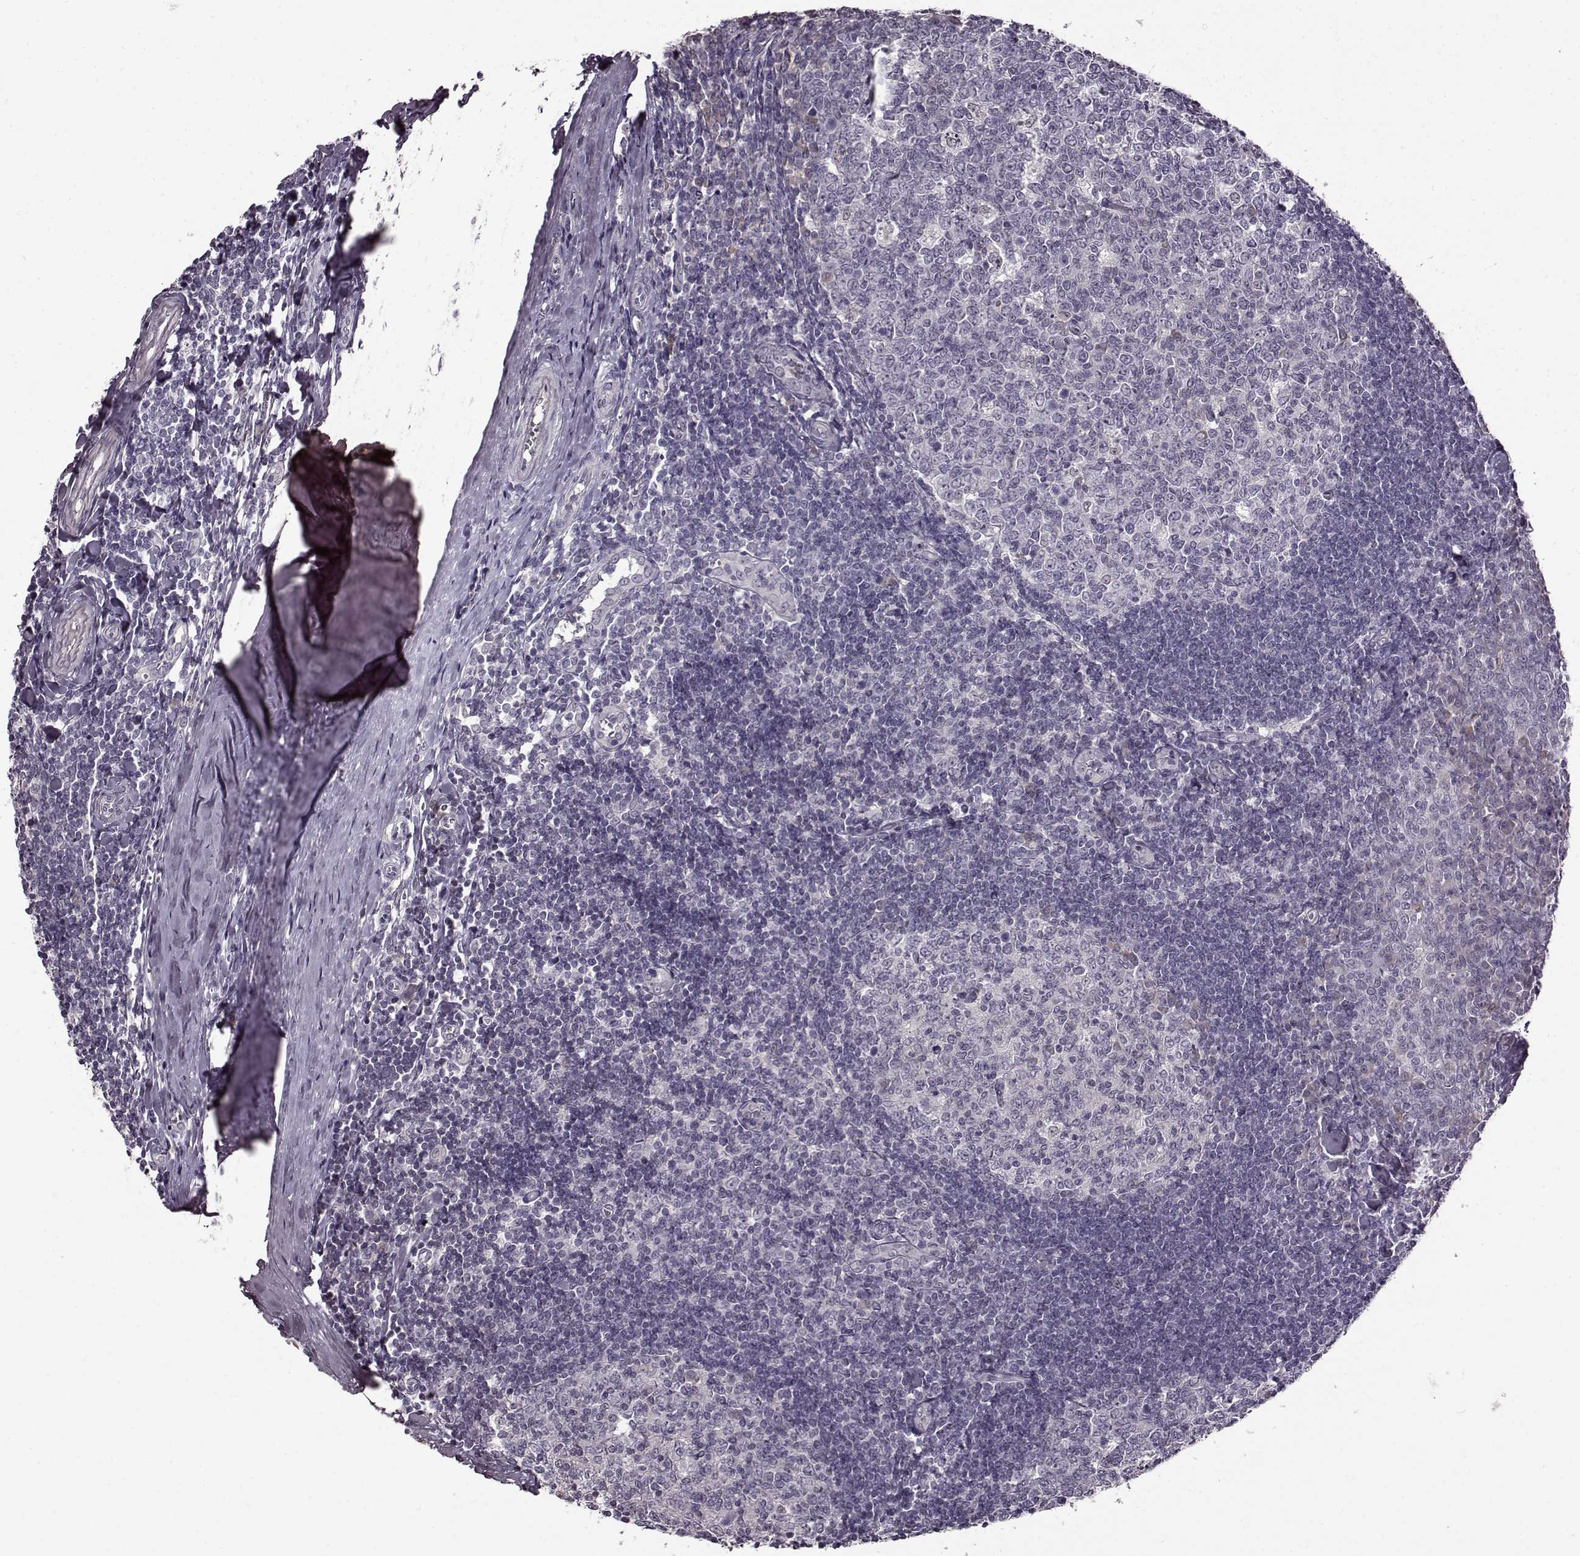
{"staining": {"intensity": "negative", "quantity": "none", "location": "none"}, "tissue": "tonsil", "cell_type": "Germinal center cells", "image_type": "normal", "snomed": [{"axis": "morphology", "description": "Normal tissue, NOS"}, {"axis": "topography", "description": "Tonsil"}], "caption": "Immunohistochemistry (IHC) micrograph of unremarkable tonsil stained for a protein (brown), which exhibits no positivity in germinal center cells.", "gene": "CNGA3", "patient": {"sex": "female", "age": 12}}